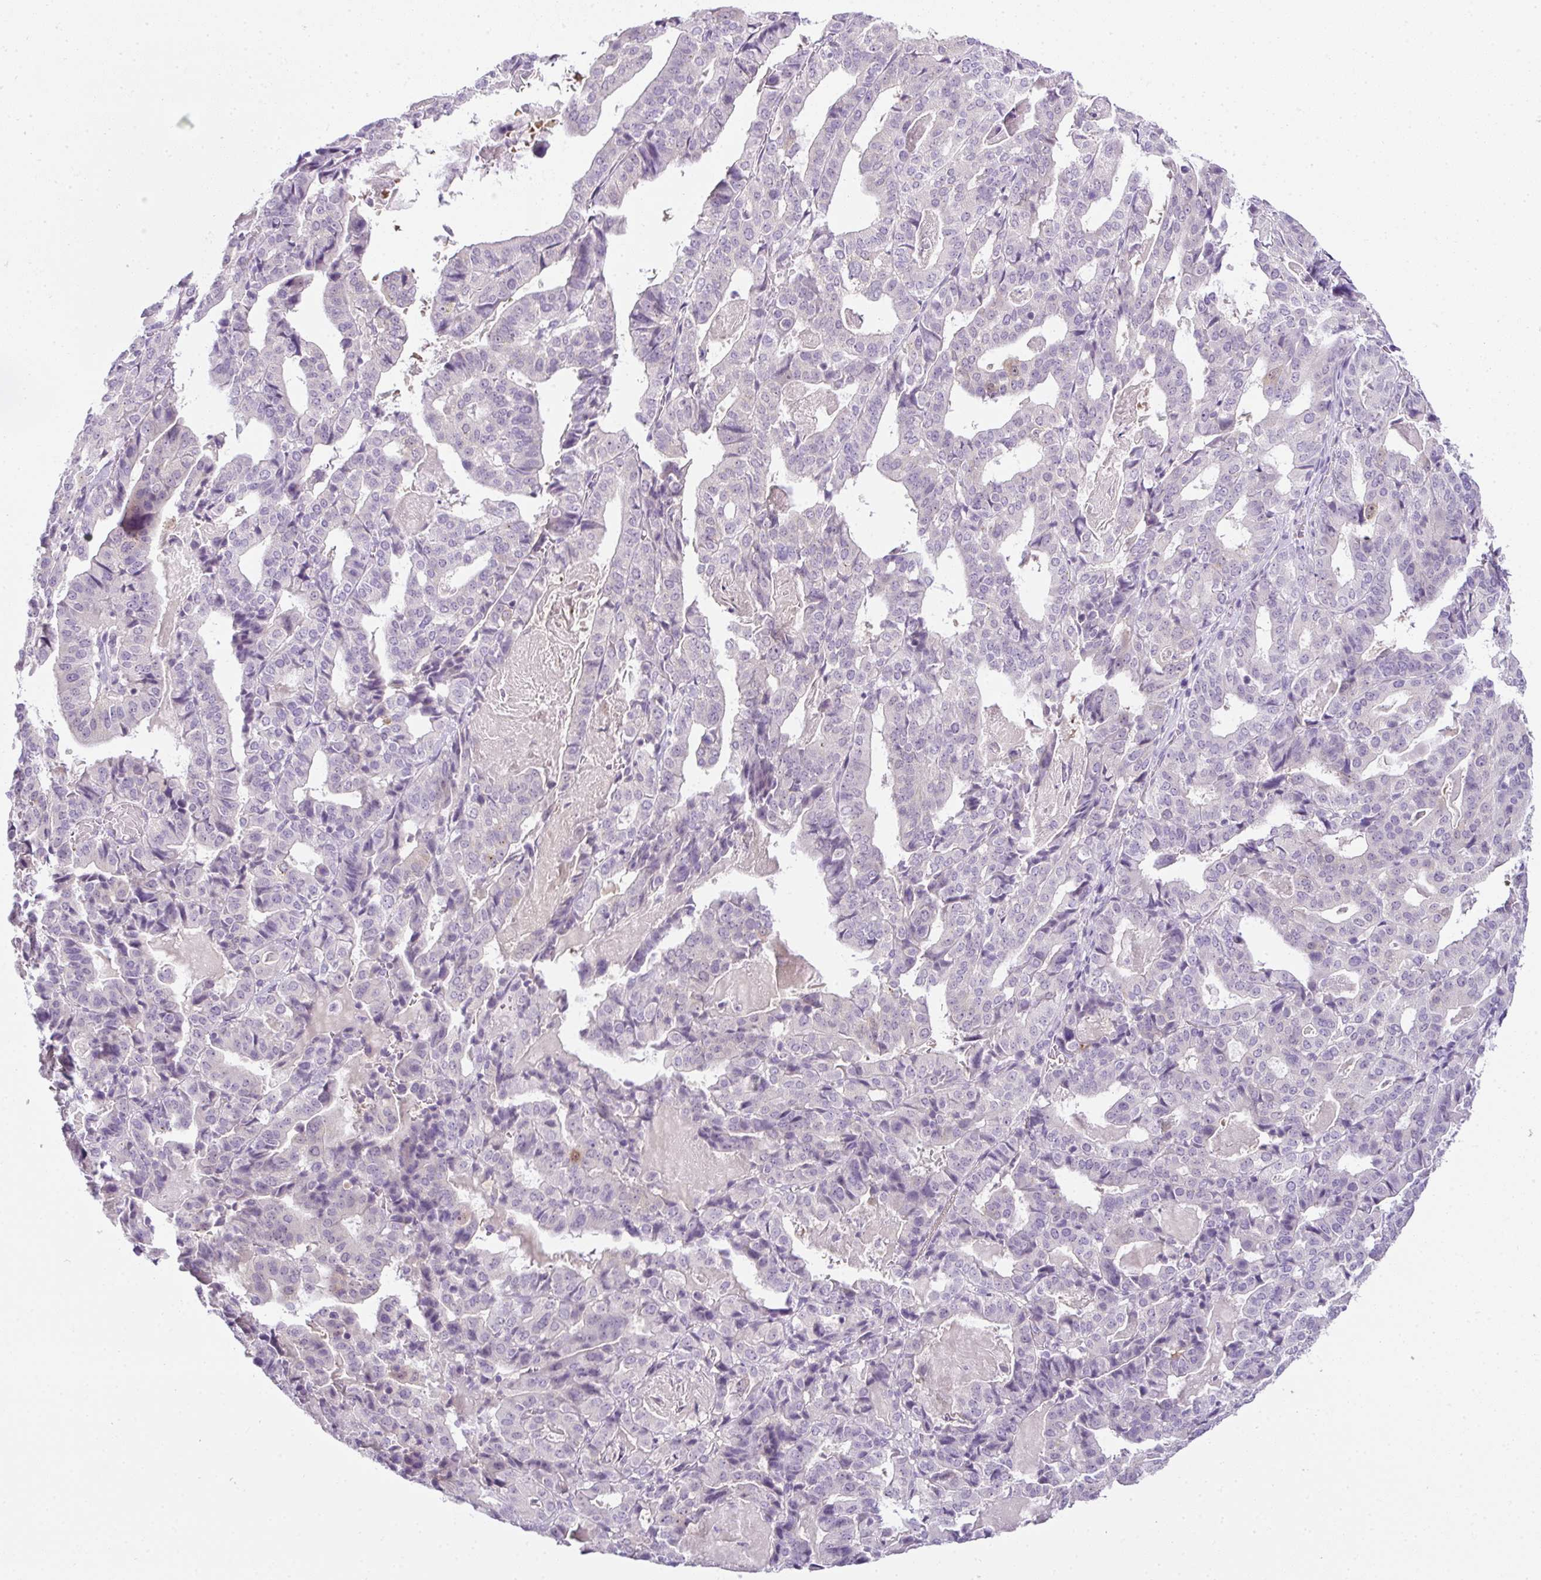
{"staining": {"intensity": "negative", "quantity": "none", "location": "none"}, "tissue": "stomach cancer", "cell_type": "Tumor cells", "image_type": "cancer", "snomed": [{"axis": "morphology", "description": "Adenocarcinoma, NOS"}, {"axis": "topography", "description": "Stomach"}], "caption": "High magnification brightfield microscopy of stomach cancer (adenocarcinoma) stained with DAB (brown) and counterstained with hematoxylin (blue): tumor cells show no significant positivity. The staining is performed using DAB brown chromogen with nuclei counter-stained in using hematoxylin.", "gene": "CMPK1", "patient": {"sex": "male", "age": 48}}